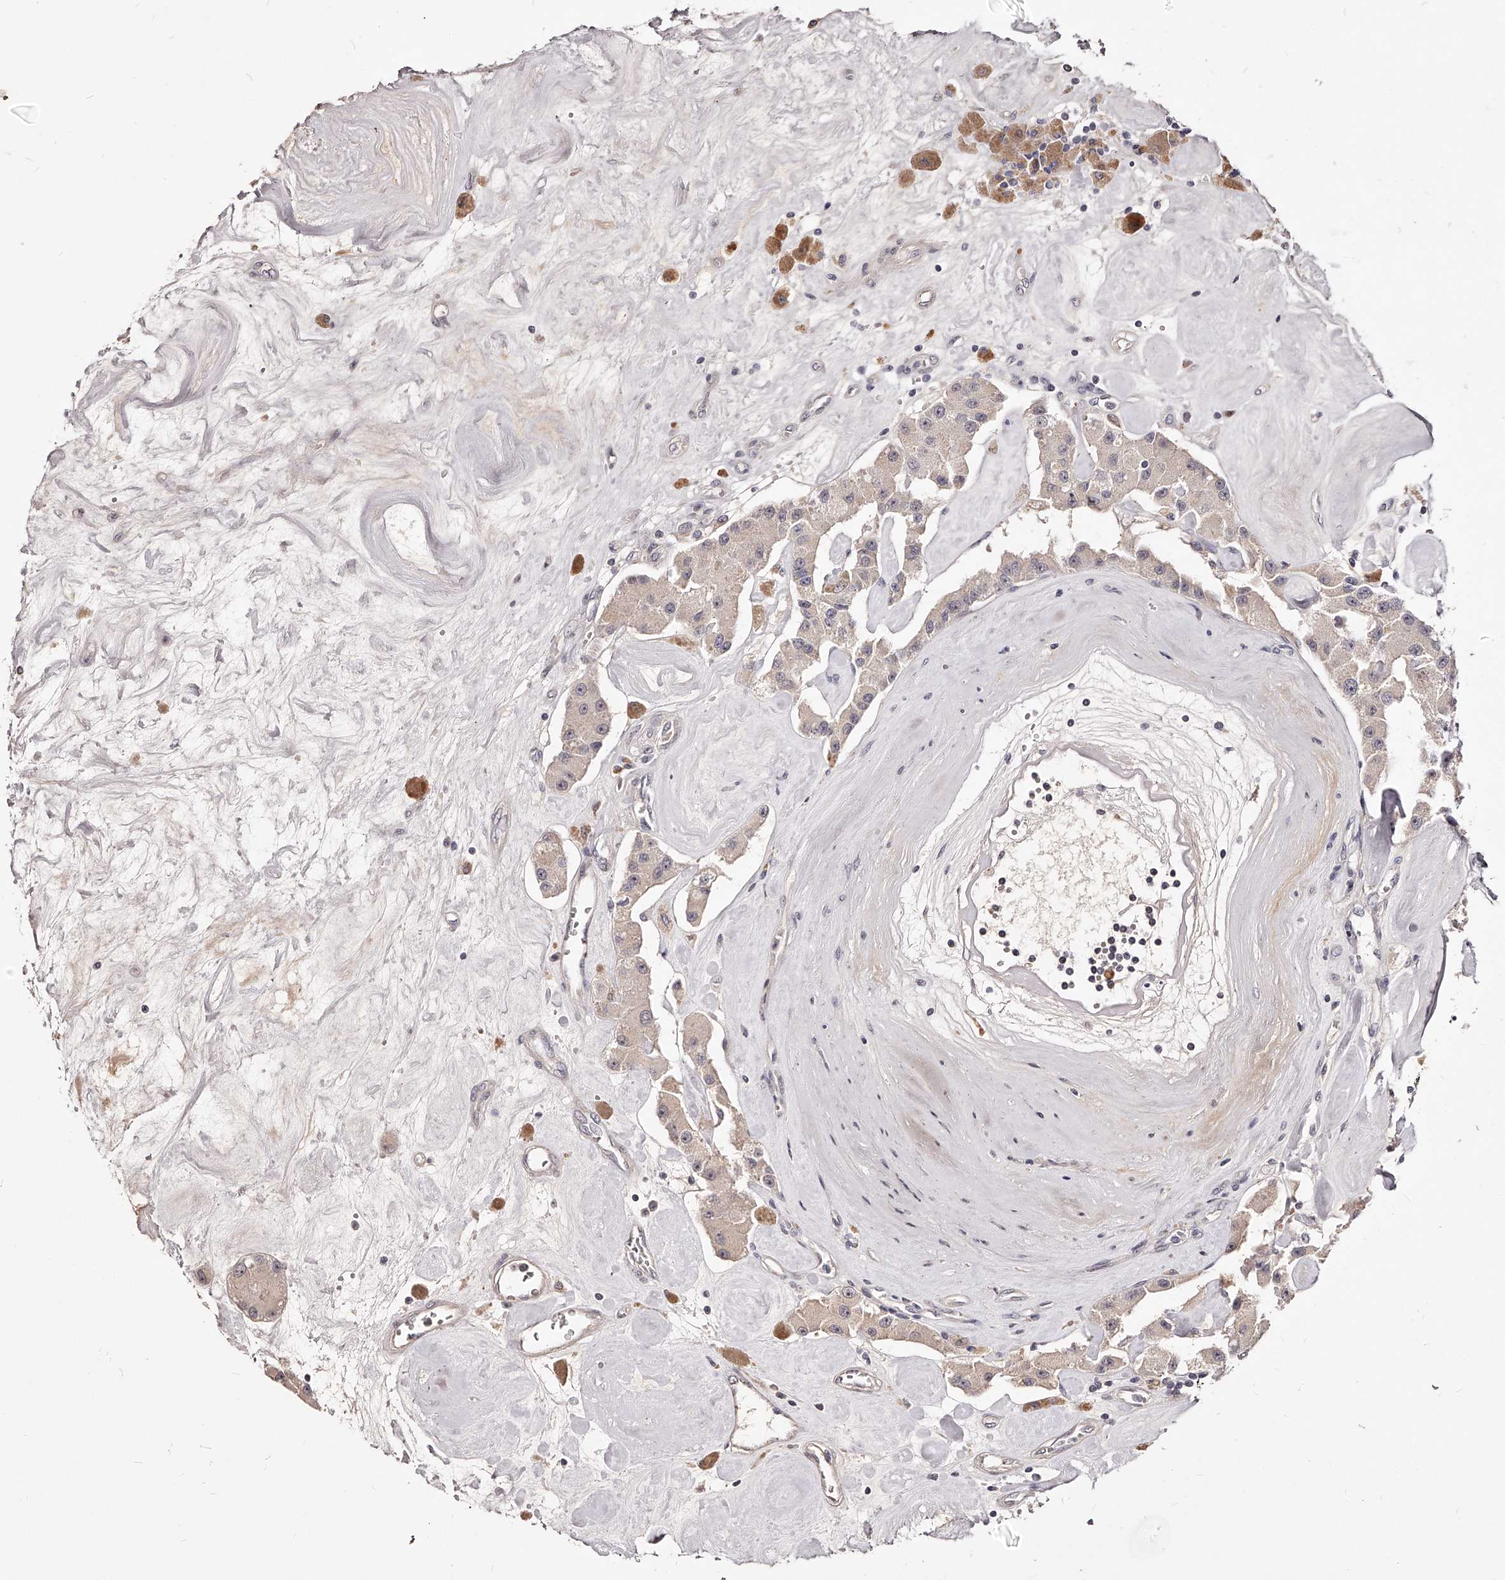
{"staining": {"intensity": "negative", "quantity": "none", "location": "none"}, "tissue": "carcinoid", "cell_type": "Tumor cells", "image_type": "cancer", "snomed": [{"axis": "morphology", "description": "Carcinoid, malignant, NOS"}, {"axis": "topography", "description": "Pancreas"}], "caption": "The image reveals no staining of tumor cells in carcinoid.", "gene": "ZNF502", "patient": {"sex": "male", "age": 41}}